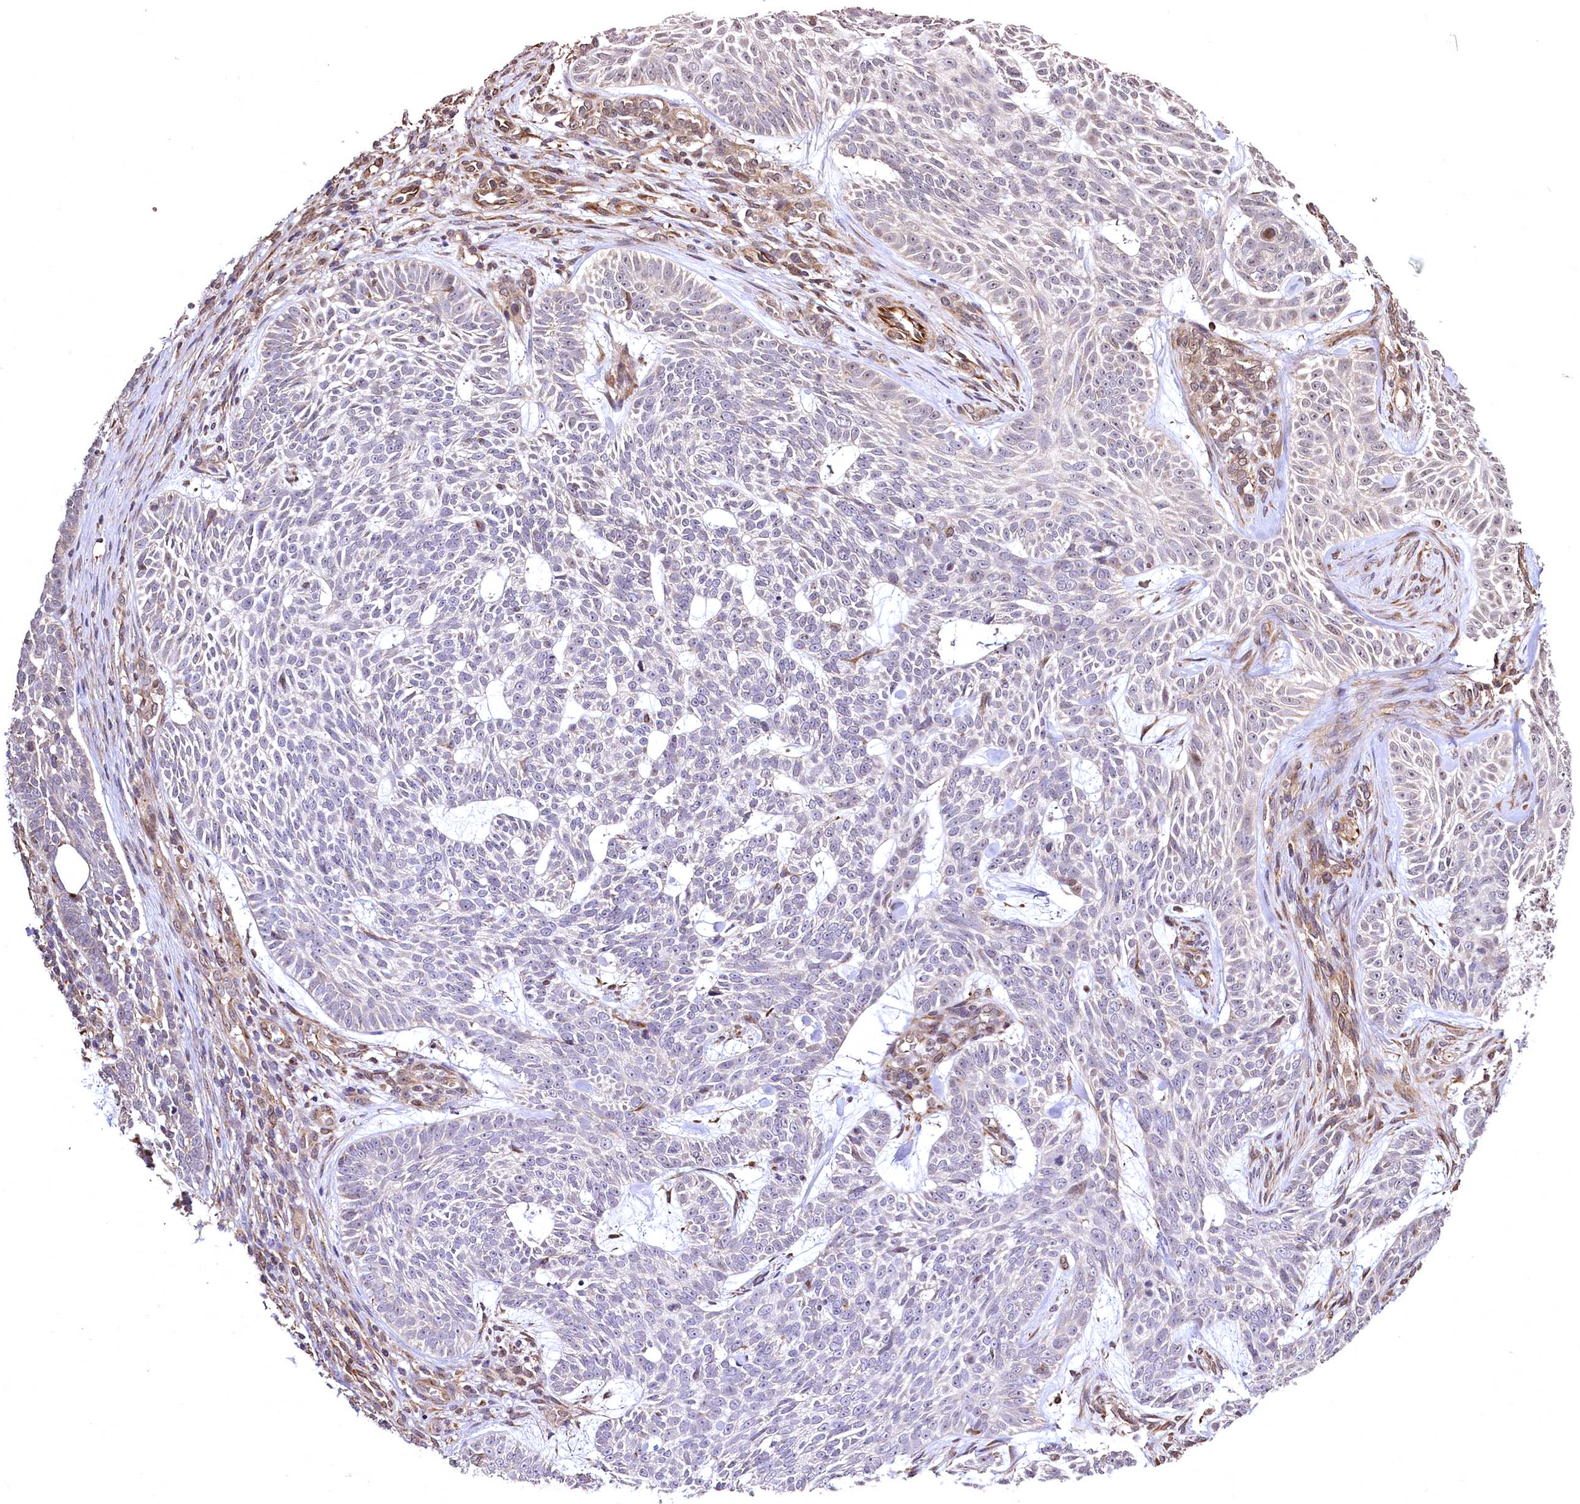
{"staining": {"intensity": "negative", "quantity": "none", "location": "none"}, "tissue": "skin cancer", "cell_type": "Tumor cells", "image_type": "cancer", "snomed": [{"axis": "morphology", "description": "Basal cell carcinoma"}, {"axis": "topography", "description": "Skin"}], "caption": "Photomicrograph shows no protein positivity in tumor cells of skin cancer (basal cell carcinoma) tissue.", "gene": "TBCEL", "patient": {"sex": "male", "age": 75}}